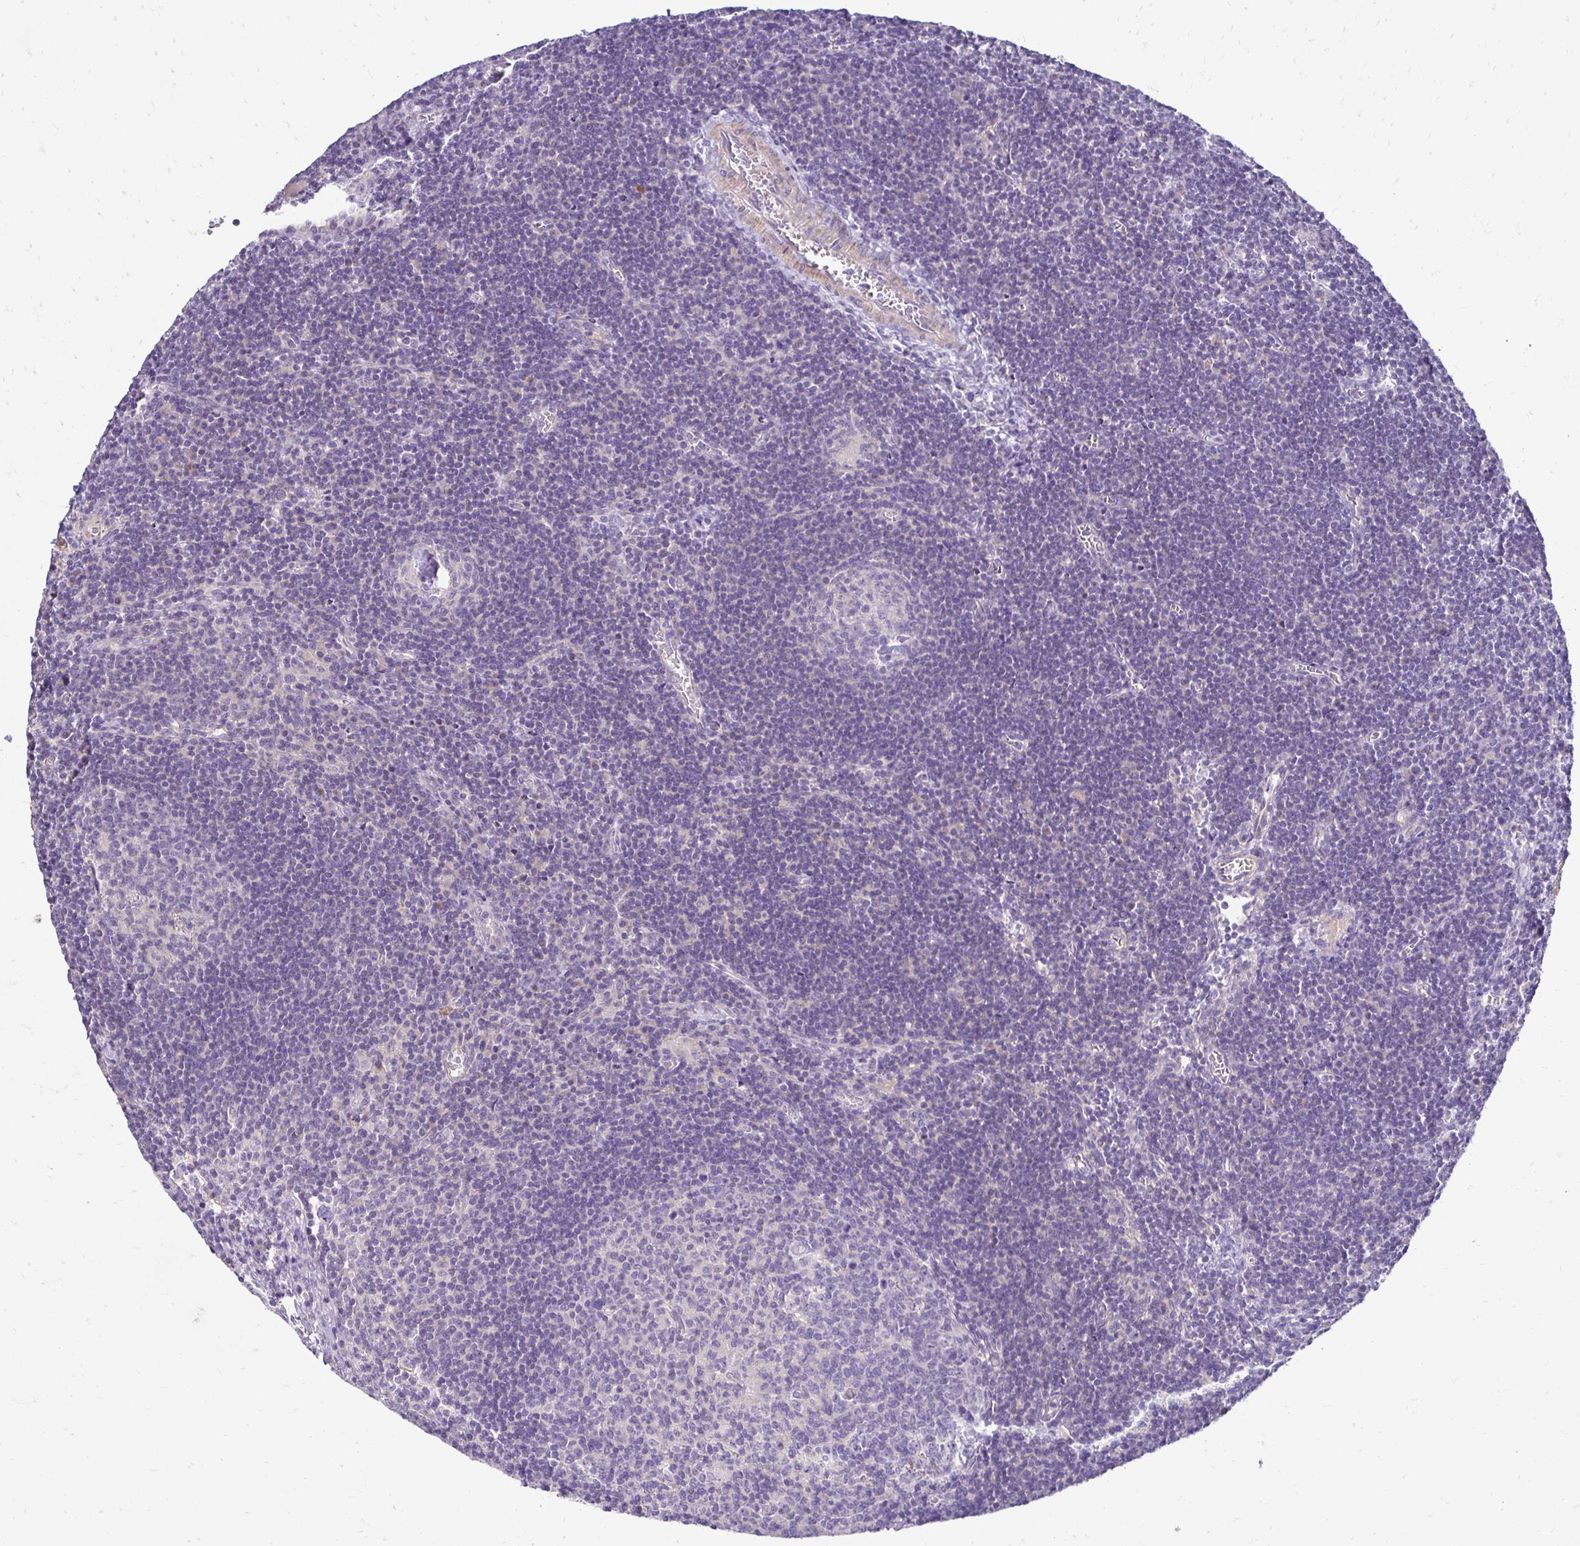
{"staining": {"intensity": "negative", "quantity": "none", "location": "none"}, "tissue": "lymph node", "cell_type": "Germinal center cells", "image_type": "normal", "snomed": [{"axis": "morphology", "description": "Normal tissue, NOS"}, {"axis": "topography", "description": "Lymph node"}], "caption": "This is a image of immunohistochemistry (IHC) staining of normal lymph node, which shows no expression in germinal center cells. The staining is performed using DAB brown chromogen with nuclei counter-stained in using hematoxylin.", "gene": "AKAP6", "patient": {"sex": "male", "age": 67}}